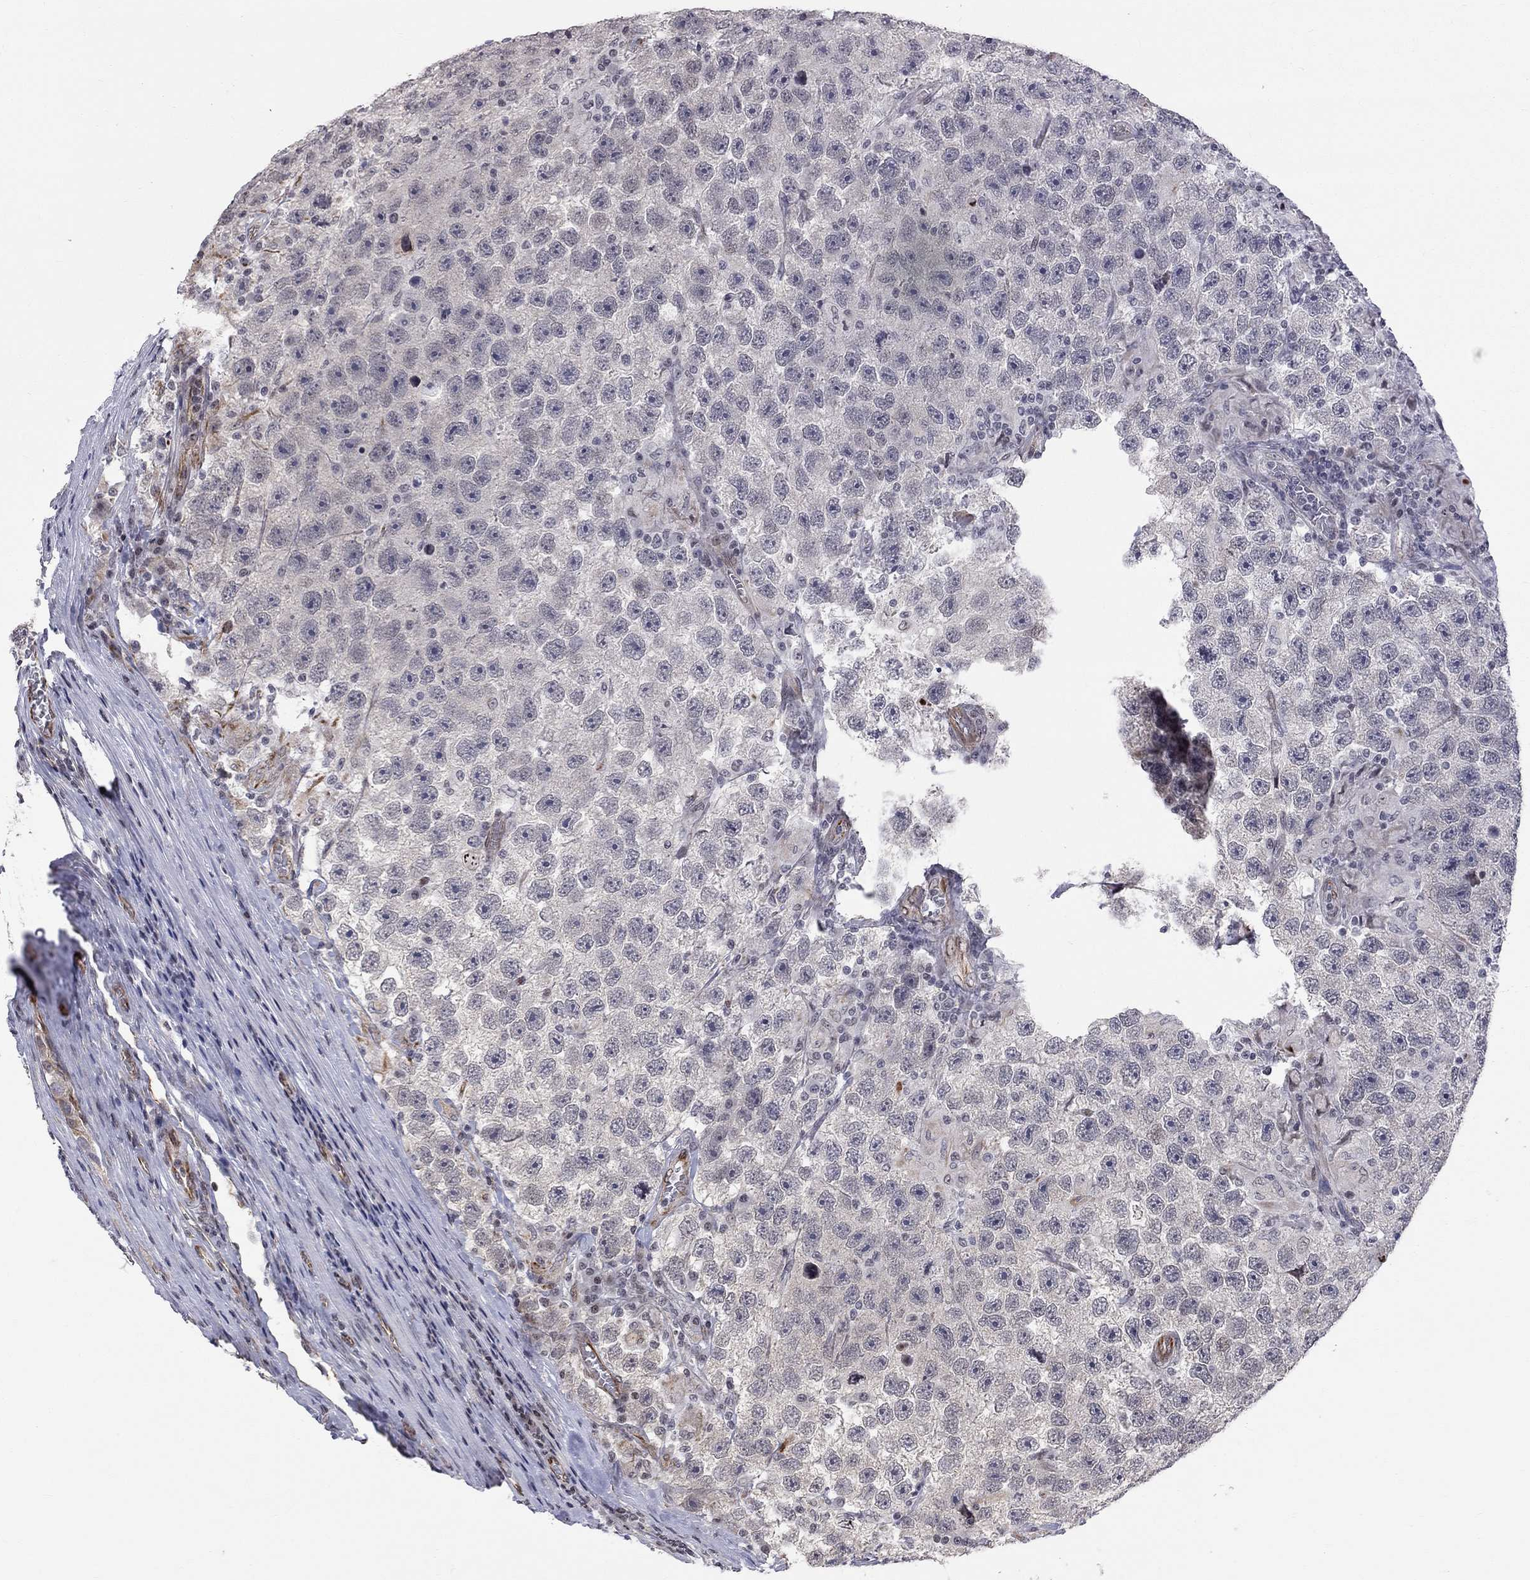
{"staining": {"intensity": "negative", "quantity": "none", "location": "none"}, "tissue": "testis cancer", "cell_type": "Tumor cells", "image_type": "cancer", "snomed": [{"axis": "morphology", "description": "Seminoma, NOS"}, {"axis": "topography", "description": "Testis"}], "caption": "Tumor cells show no significant expression in testis cancer (seminoma).", "gene": "MTNR1B", "patient": {"sex": "male", "age": 26}}